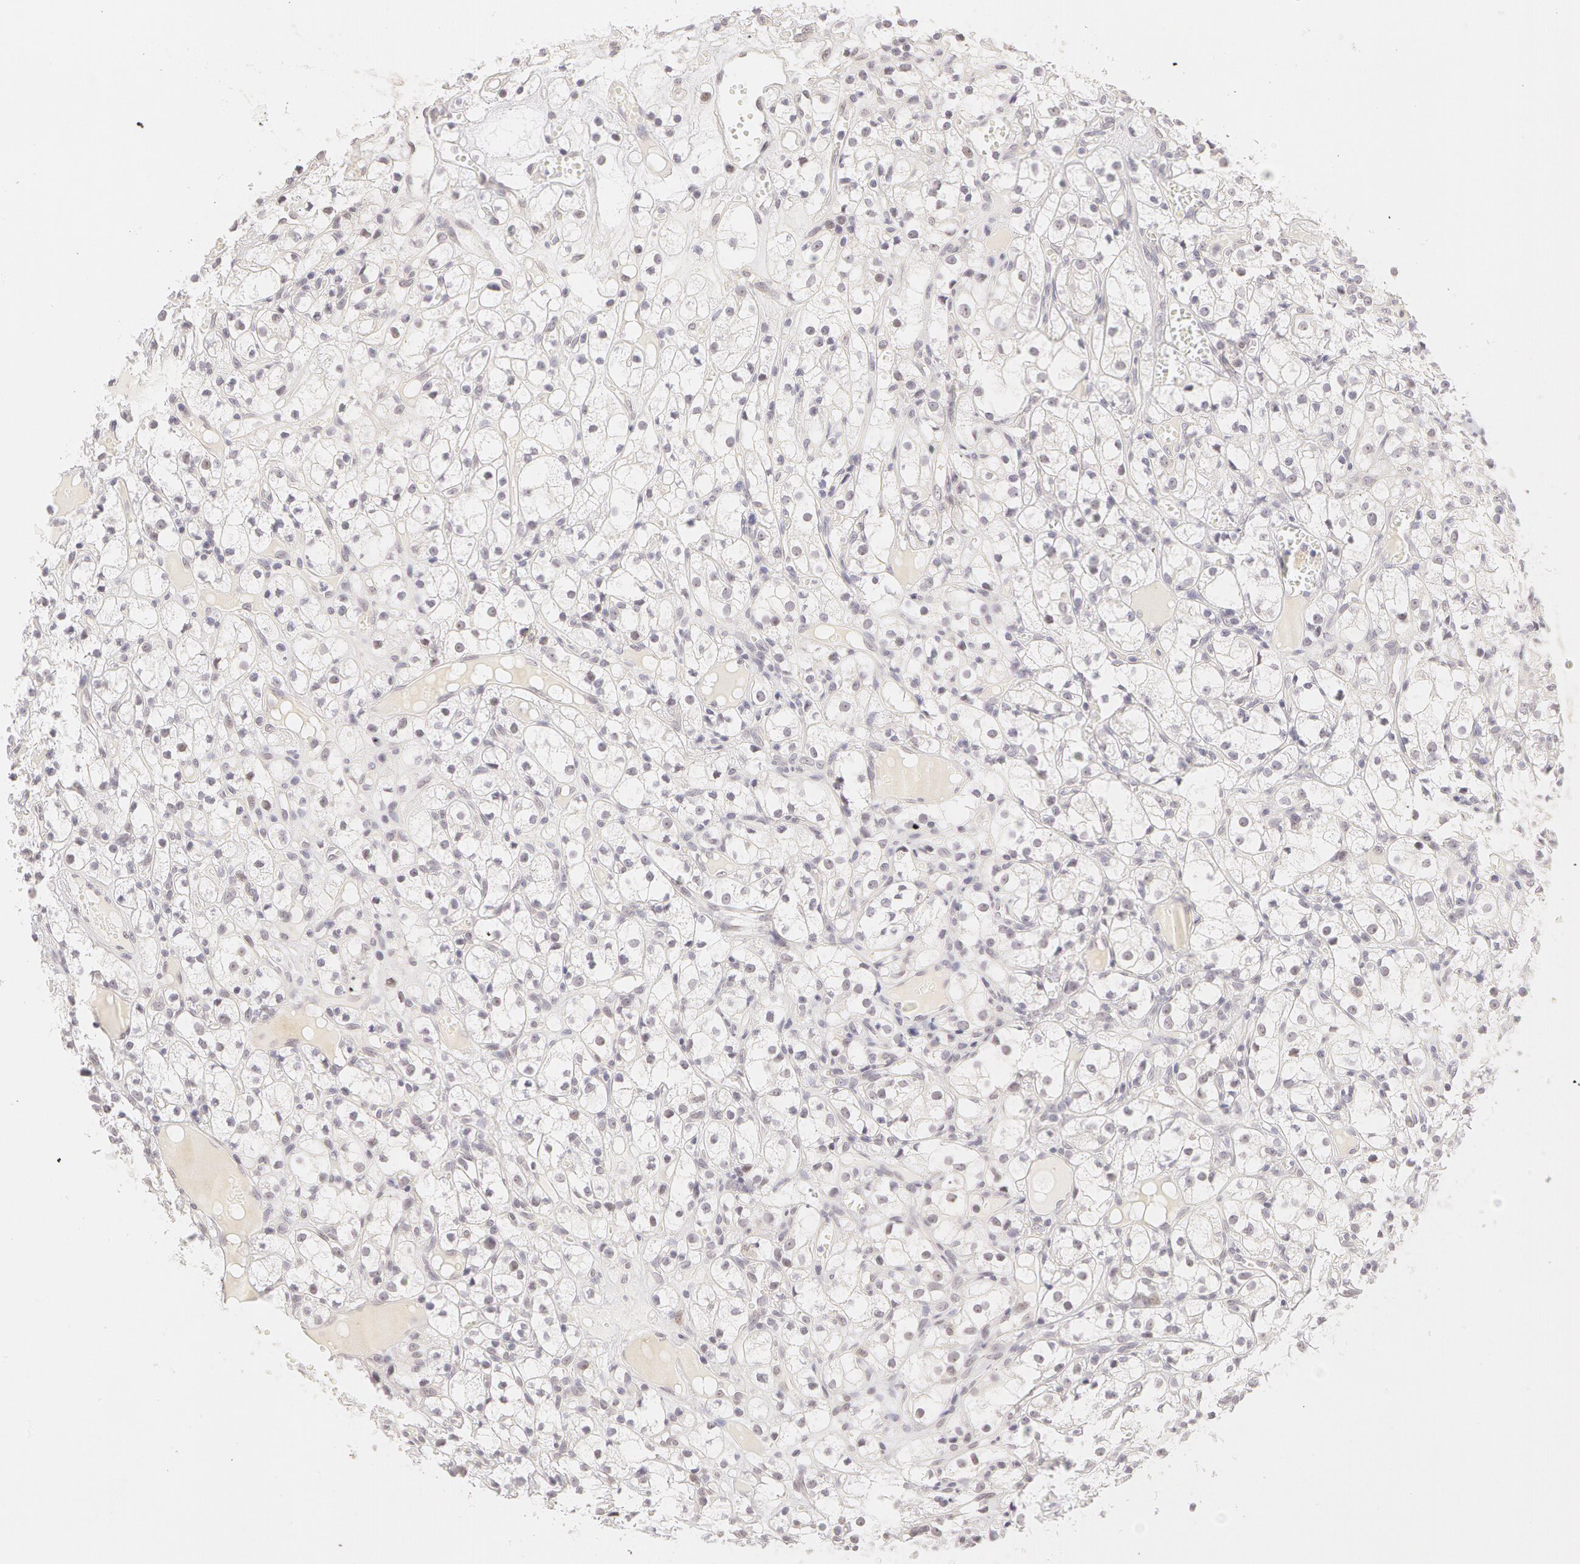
{"staining": {"intensity": "negative", "quantity": "none", "location": "none"}, "tissue": "renal cancer", "cell_type": "Tumor cells", "image_type": "cancer", "snomed": [{"axis": "morphology", "description": "Adenocarcinoma, NOS"}, {"axis": "topography", "description": "Kidney"}], "caption": "Renal adenocarcinoma was stained to show a protein in brown. There is no significant positivity in tumor cells.", "gene": "ZNF597", "patient": {"sex": "male", "age": 61}}